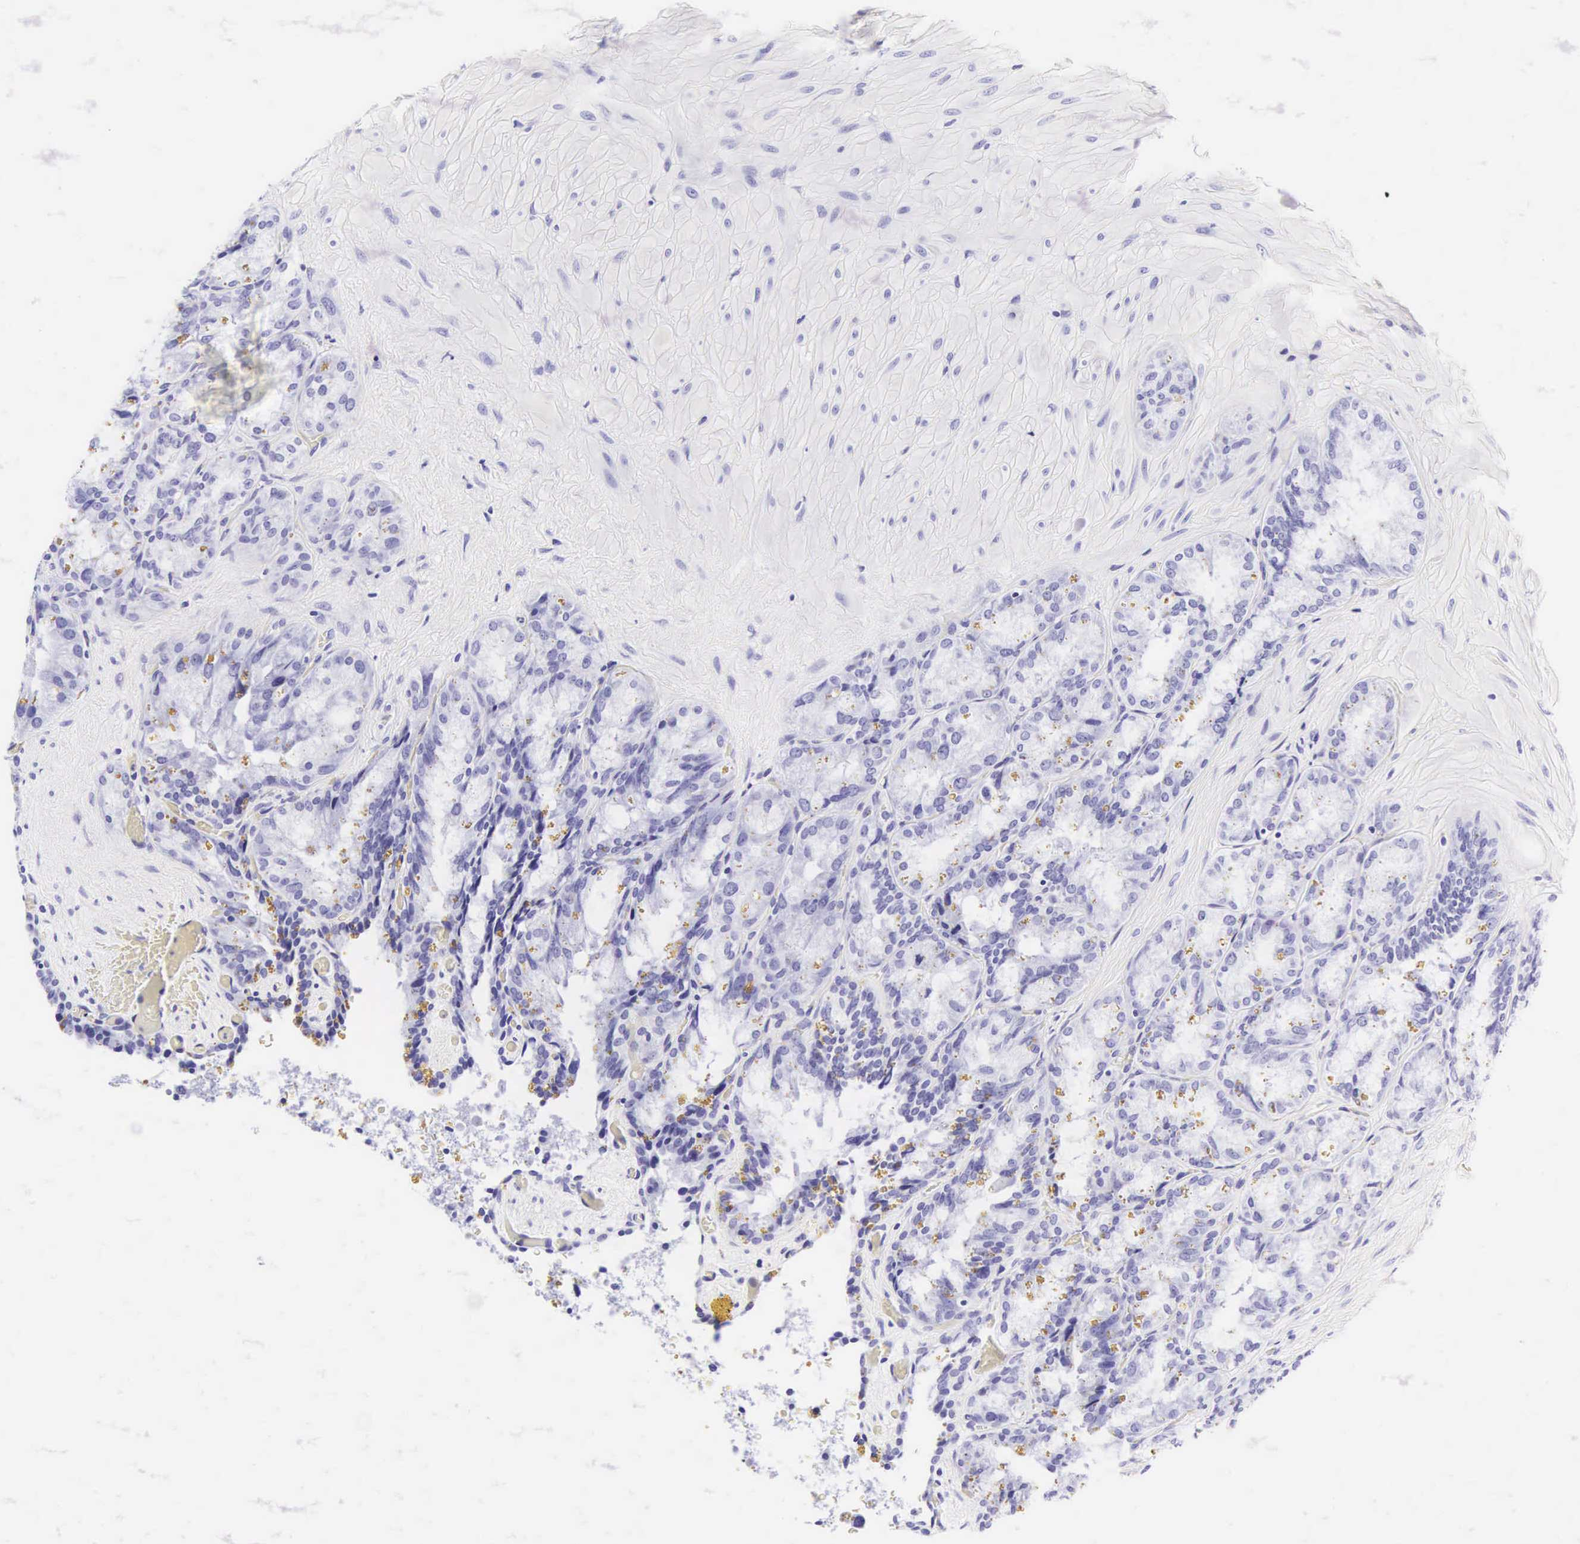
{"staining": {"intensity": "negative", "quantity": "none", "location": "none"}, "tissue": "seminal vesicle", "cell_type": "Glandular cells", "image_type": "normal", "snomed": [{"axis": "morphology", "description": "Normal tissue, NOS"}, {"axis": "topography", "description": "Seminal veicle"}], "caption": "Immunohistochemical staining of benign human seminal vesicle reveals no significant expression in glandular cells.", "gene": "CD1A", "patient": {"sex": "male", "age": 69}}